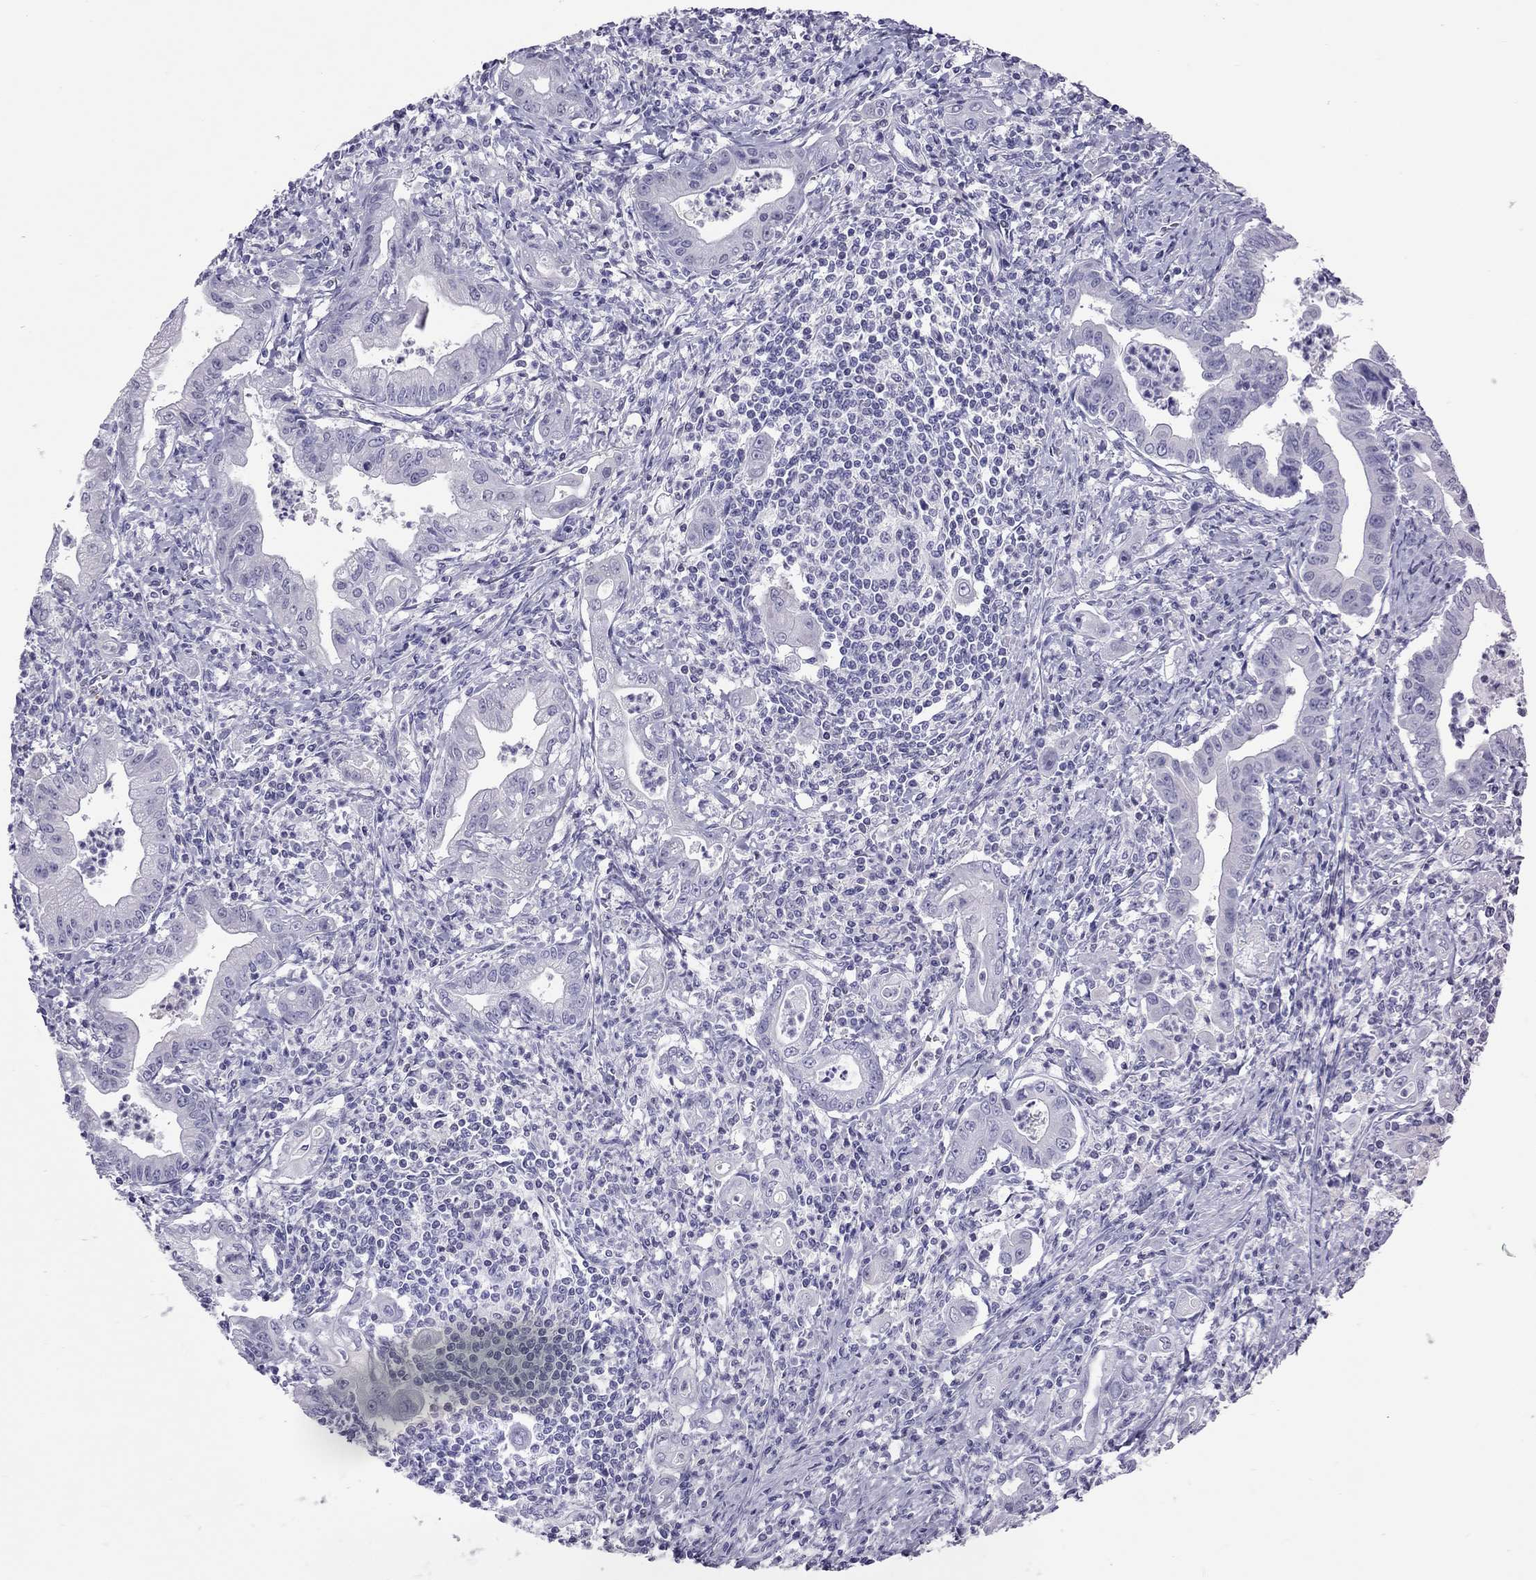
{"staining": {"intensity": "negative", "quantity": "none", "location": "none"}, "tissue": "stomach cancer", "cell_type": "Tumor cells", "image_type": "cancer", "snomed": [{"axis": "morphology", "description": "Adenocarcinoma, NOS"}, {"axis": "topography", "description": "Stomach, upper"}], "caption": "Adenocarcinoma (stomach) stained for a protein using IHC shows no staining tumor cells.", "gene": "STAG3", "patient": {"sex": "female", "age": 79}}